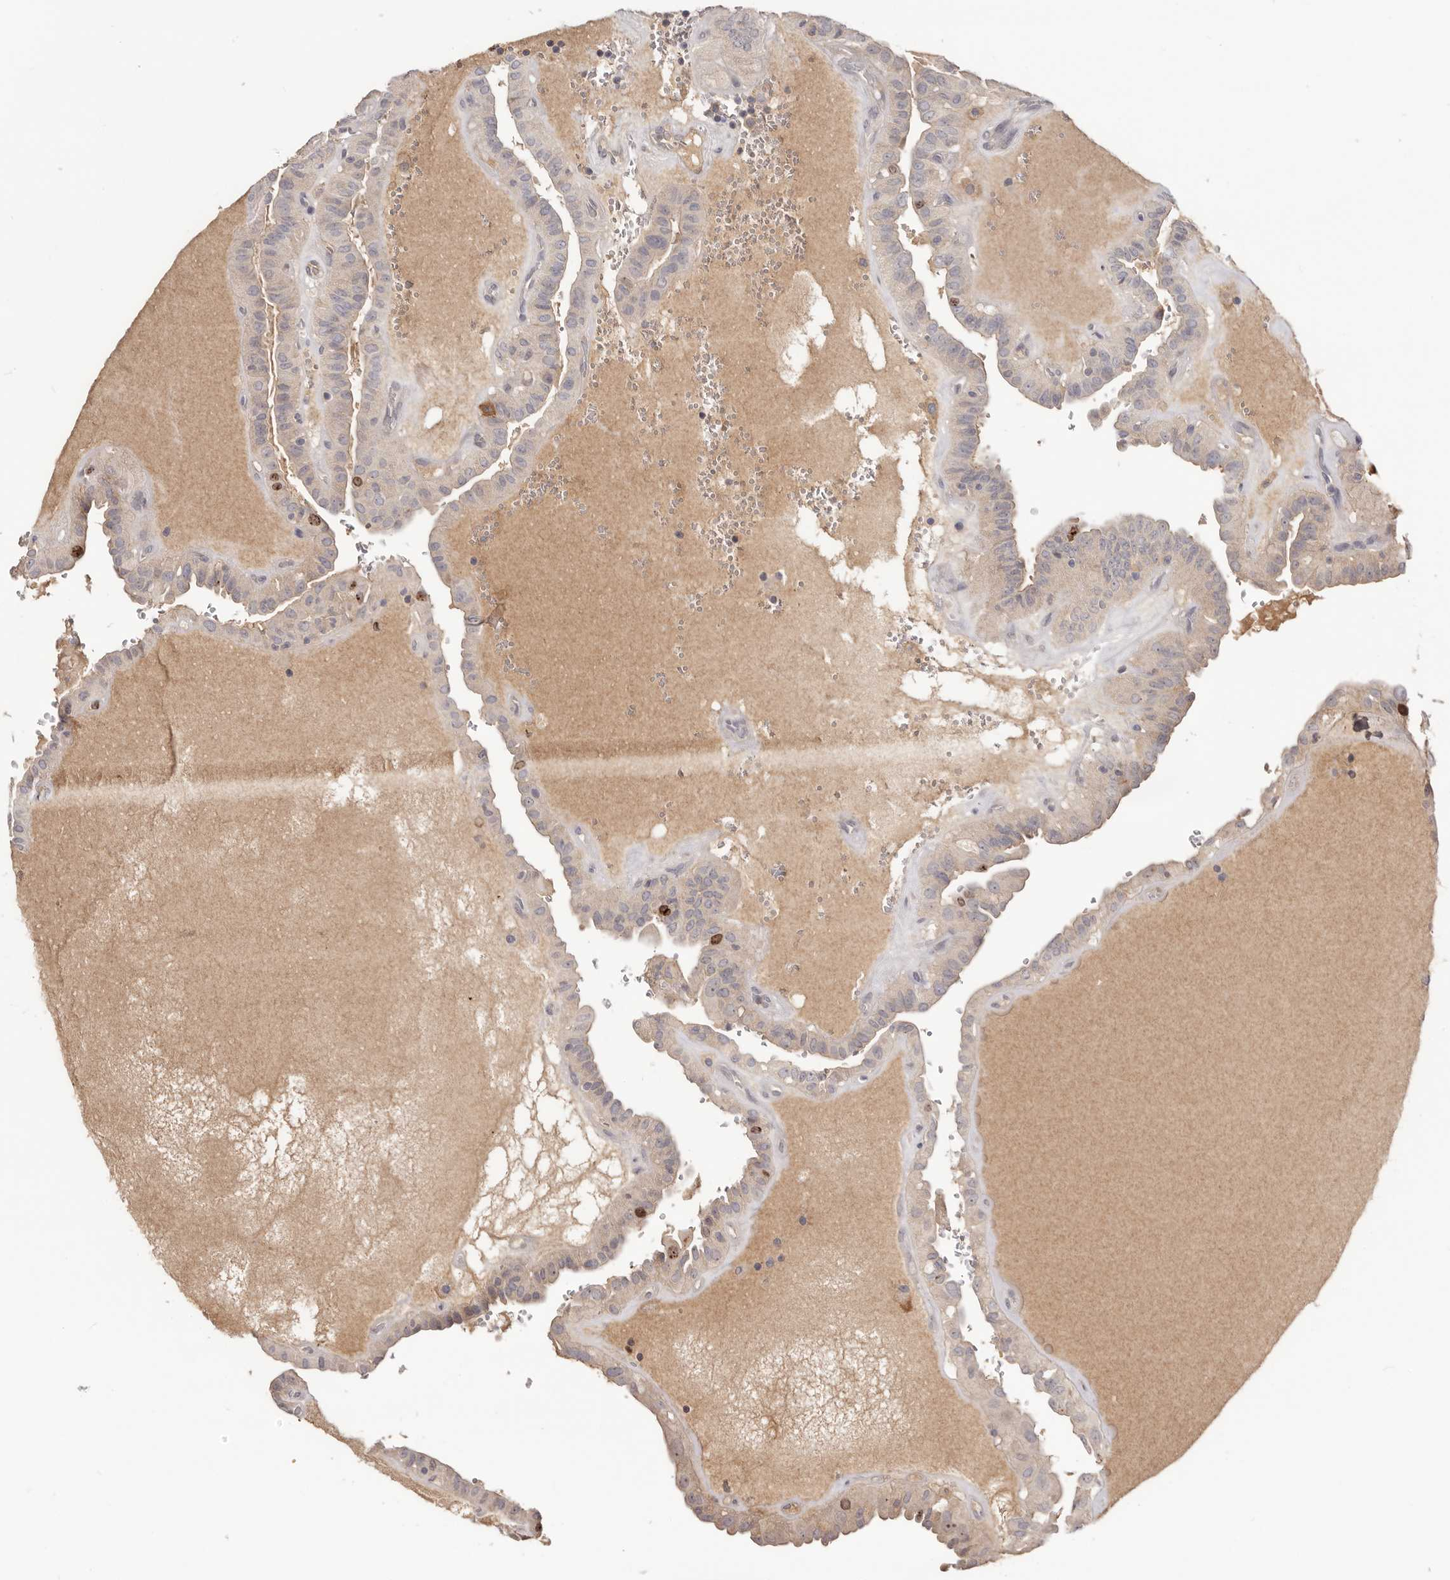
{"staining": {"intensity": "moderate", "quantity": "<25%", "location": "cytoplasmic/membranous"}, "tissue": "thyroid cancer", "cell_type": "Tumor cells", "image_type": "cancer", "snomed": [{"axis": "morphology", "description": "Papillary adenocarcinoma, NOS"}, {"axis": "topography", "description": "Thyroid gland"}], "caption": "Immunohistochemistry staining of thyroid papillary adenocarcinoma, which reveals low levels of moderate cytoplasmic/membranous staining in about <25% of tumor cells indicating moderate cytoplasmic/membranous protein positivity. The staining was performed using DAB (brown) for protein detection and nuclei were counterstained in hematoxylin (blue).", "gene": "CCDC190", "patient": {"sex": "male", "age": 77}}